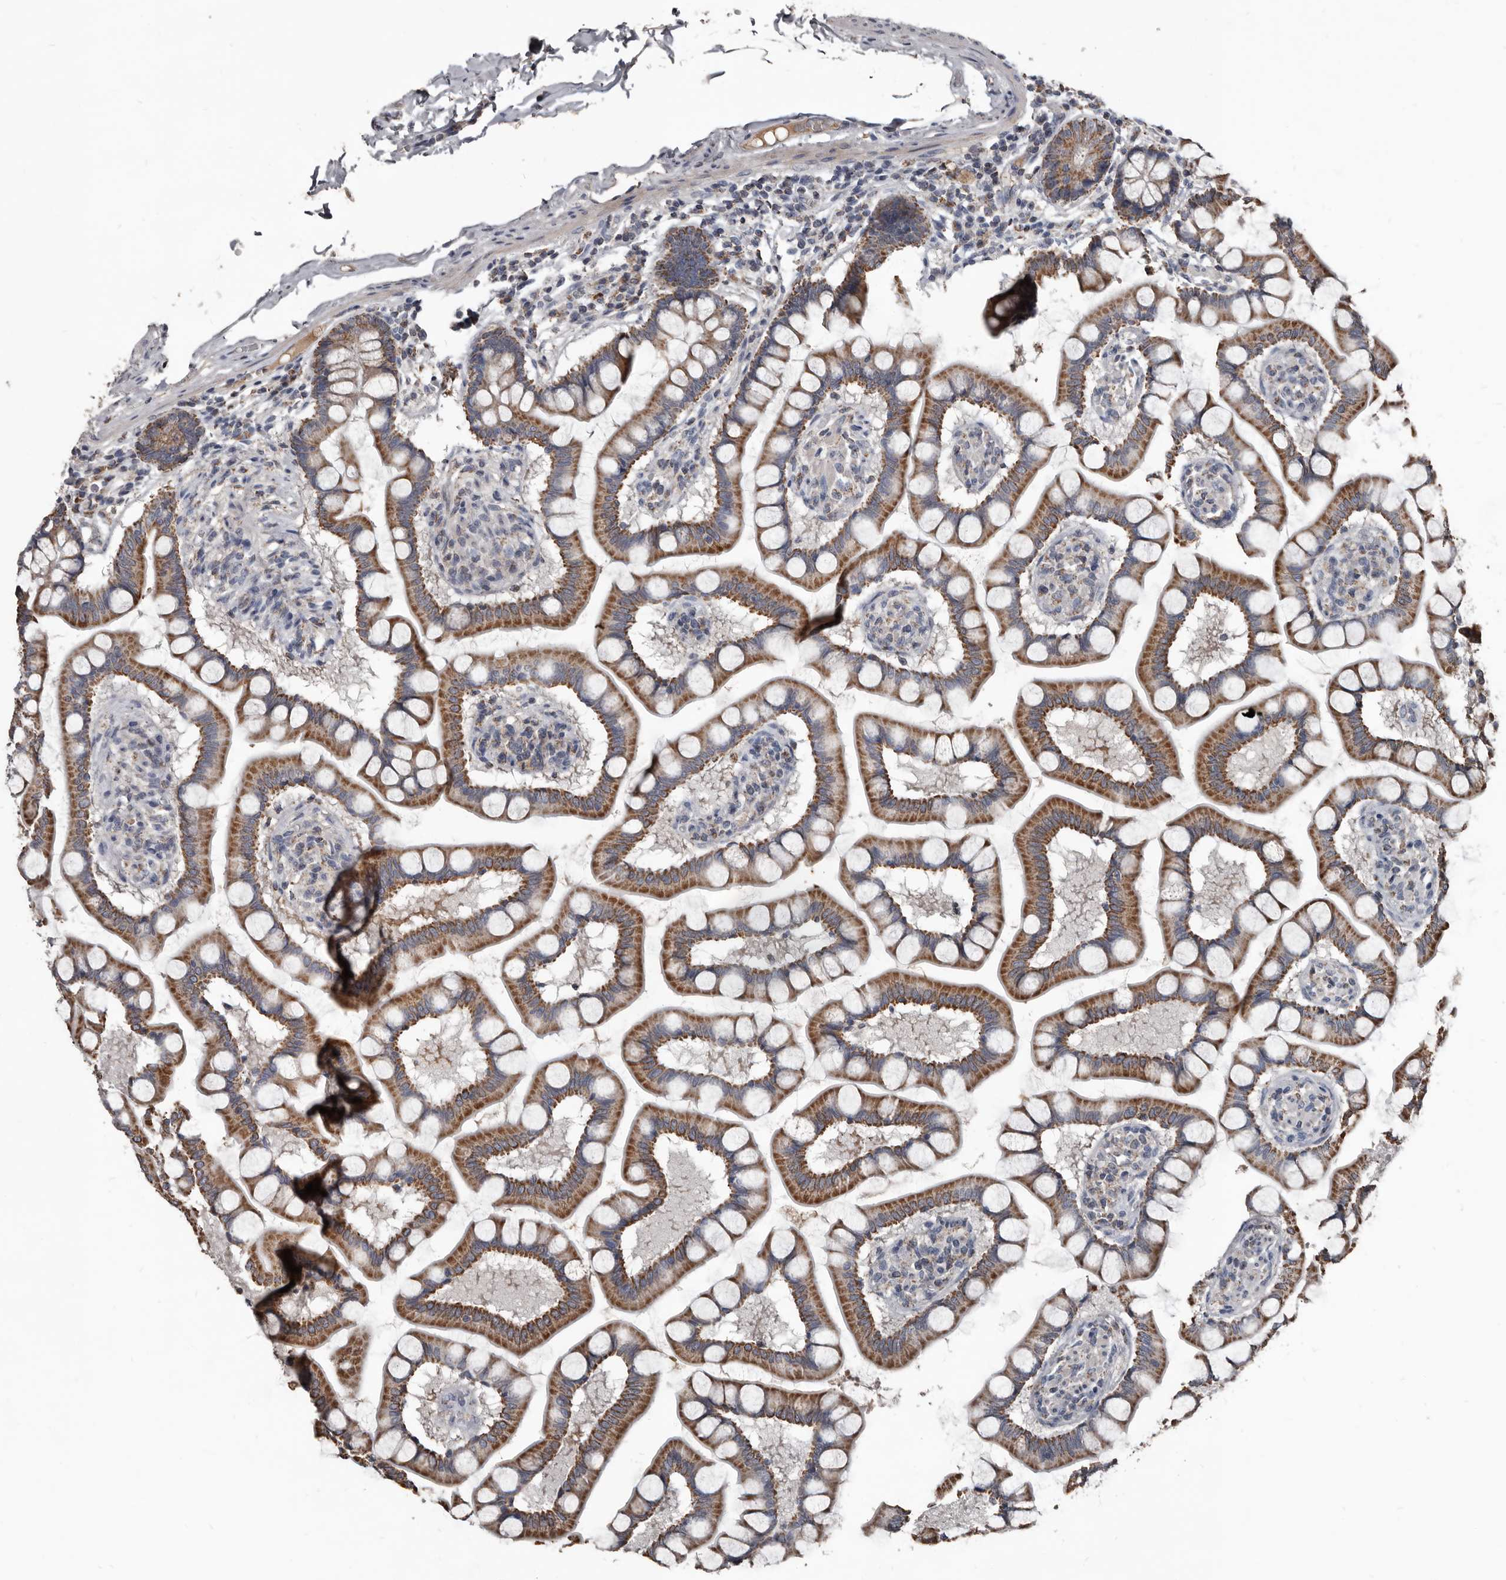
{"staining": {"intensity": "moderate", "quantity": ">75%", "location": "cytoplasmic/membranous"}, "tissue": "small intestine", "cell_type": "Glandular cells", "image_type": "normal", "snomed": [{"axis": "morphology", "description": "Normal tissue, NOS"}, {"axis": "topography", "description": "Small intestine"}], "caption": "Immunohistochemistry (DAB (3,3'-diaminobenzidine)) staining of normal human small intestine shows moderate cytoplasmic/membranous protein staining in approximately >75% of glandular cells.", "gene": "GREB1", "patient": {"sex": "male", "age": 41}}